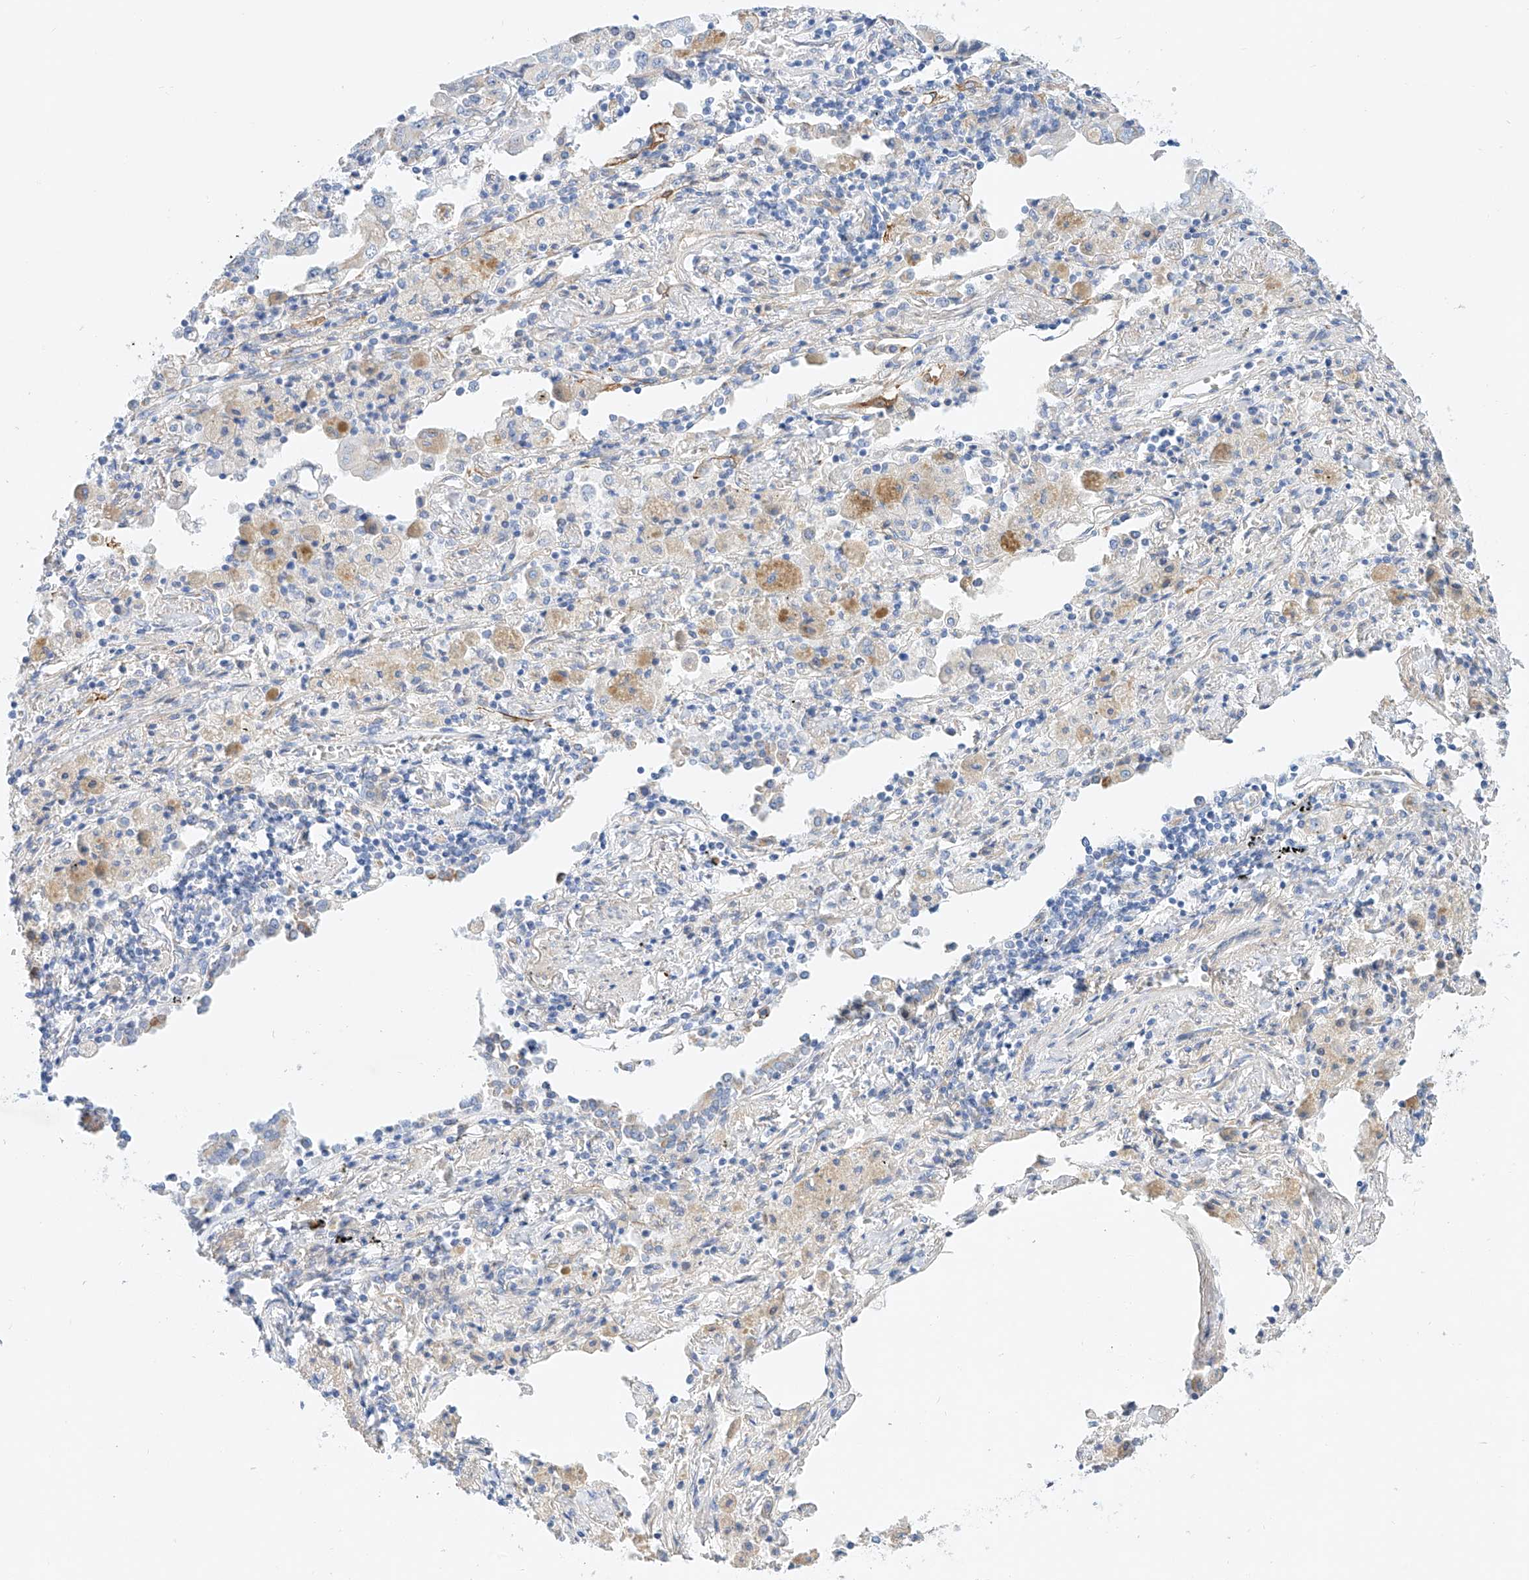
{"staining": {"intensity": "weak", "quantity": "<25%", "location": "cytoplasmic/membranous"}, "tissue": "lung cancer", "cell_type": "Tumor cells", "image_type": "cancer", "snomed": [{"axis": "morphology", "description": "Adenocarcinoma, NOS"}, {"axis": "topography", "description": "Lung"}], "caption": "The immunohistochemistry image has no significant expression in tumor cells of lung cancer (adenocarcinoma) tissue.", "gene": "SBSPON", "patient": {"sex": "female", "age": 51}}